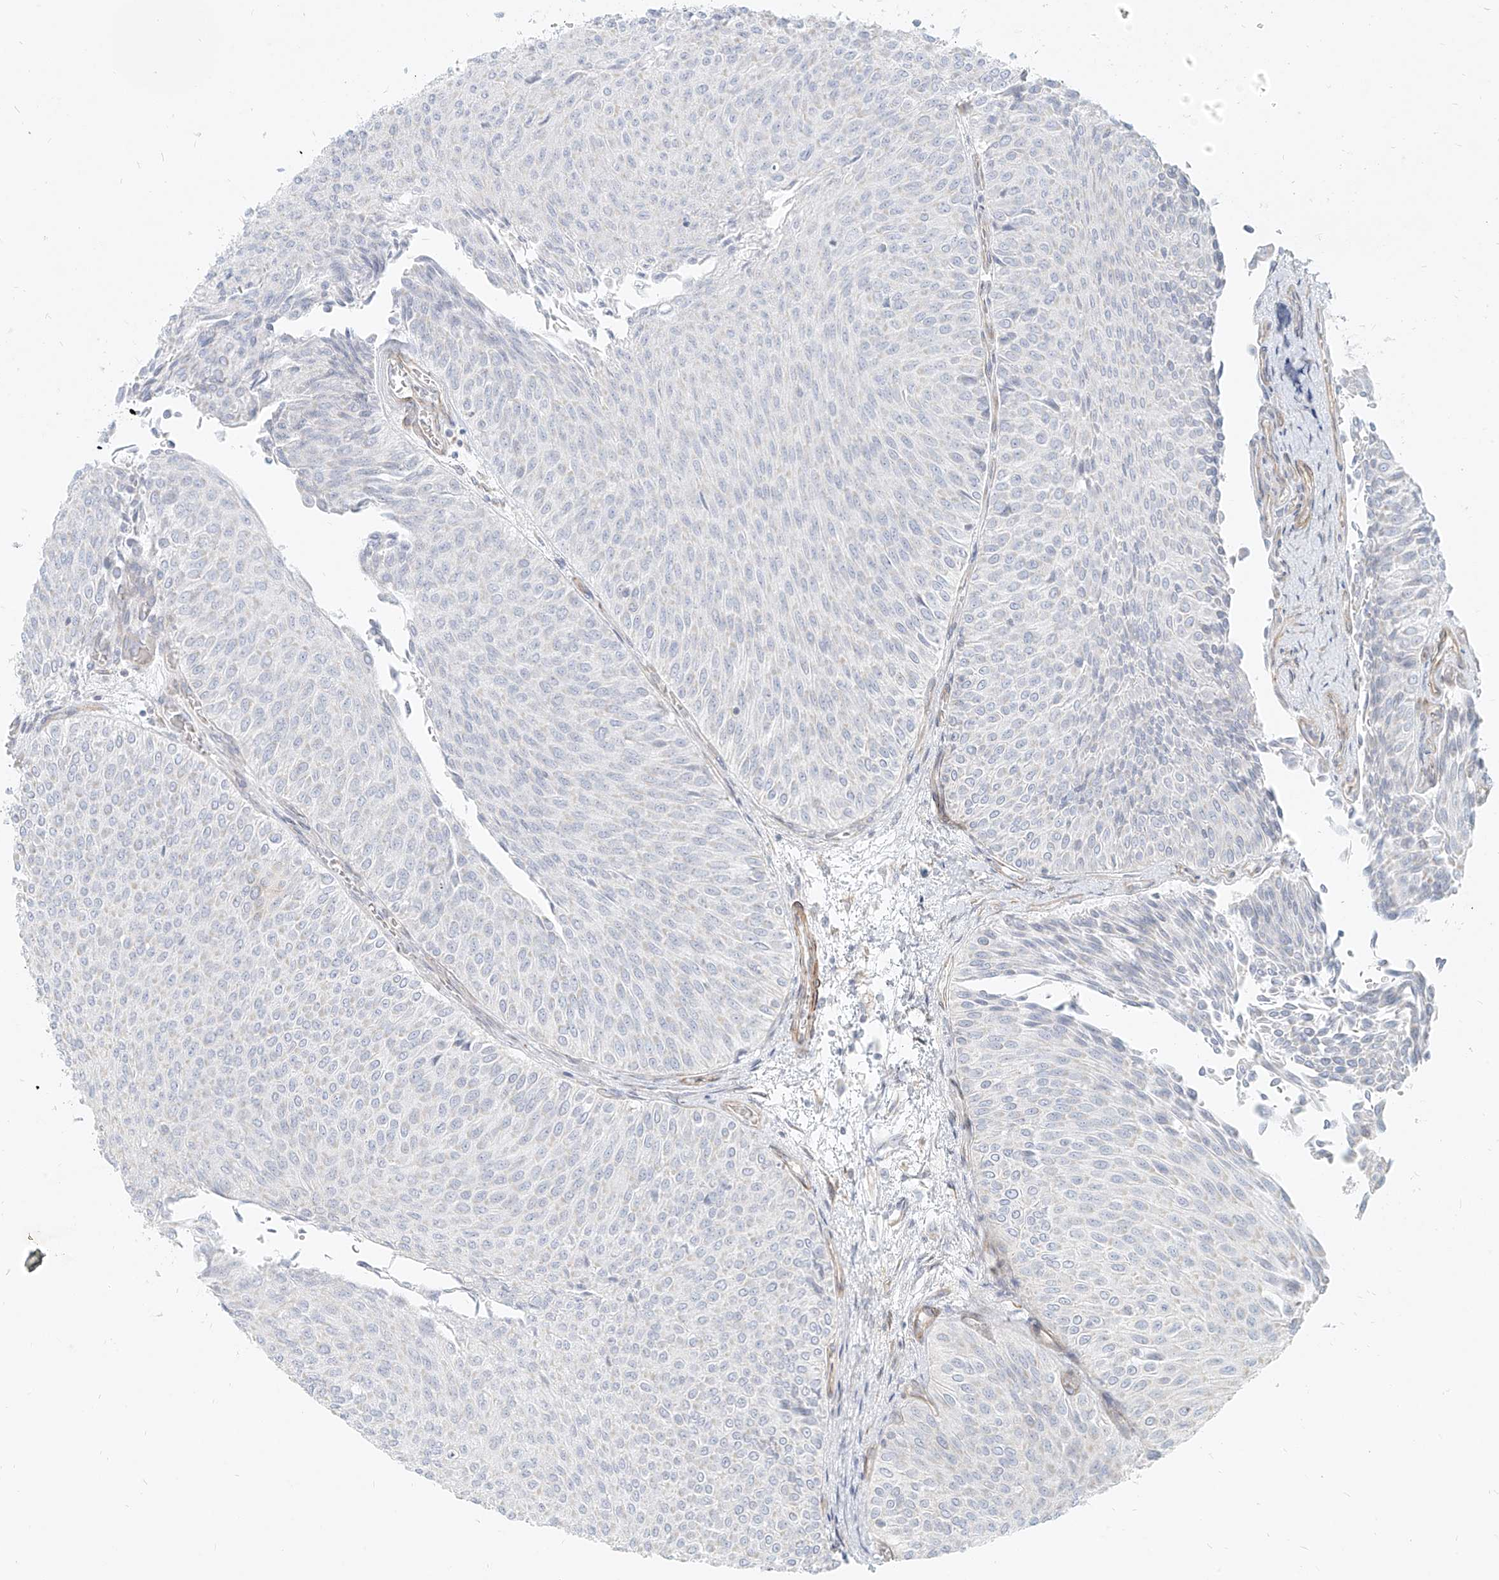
{"staining": {"intensity": "negative", "quantity": "none", "location": "none"}, "tissue": "urothelial cancer", "cell_type": "Tumor cells", "image_type": "cancer", "snomed": [{"axis": "morphology", "description": "Urothelial carcinoma, Low grade"}, {"axis": "topography", "description": "Urinary bladder"}], "caption": "A high-resolution micrograph shows IHC staining of urothelial carcinoma (low-grade), which demonstrates no significant expression in tumor cells.", "gene": "ITPKB", "patient": {"sex": "male", "age": 78}}